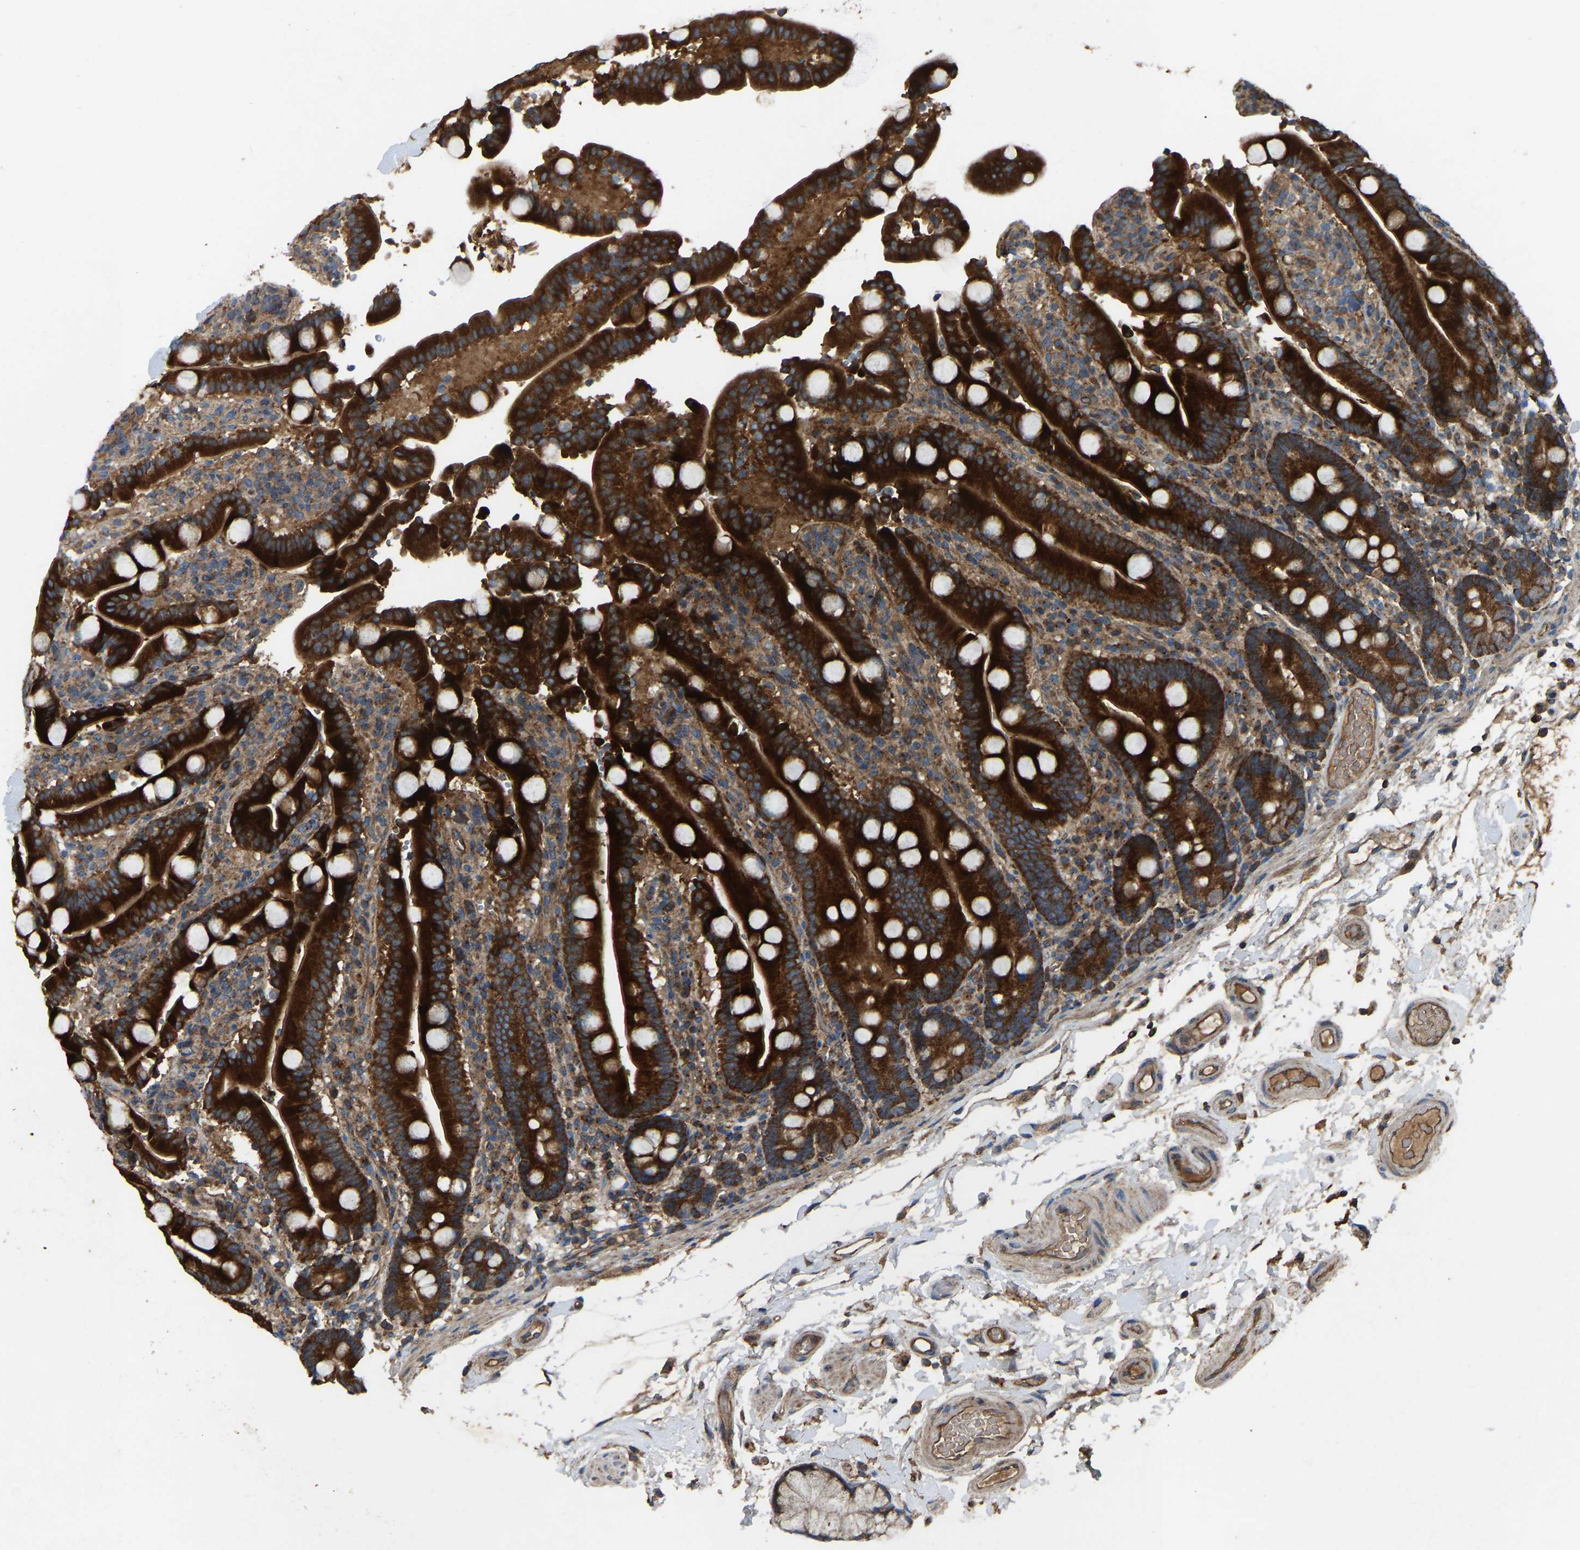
{"staining": {"intensity": "strong", "quantity": ">75%", "location": "cytoplasmic/membranous"}, "tissue": "duodenum", "cell_type": "Glandular cells", "image_type": "normal", "snomed": [{"axis": "morphology", "description": "Normal tissue, NOS"}, {"axis": "topography", "description": "Small intestine, NOS"}], "caption": "Unremarkable duodenum demonstrates strong cytoplasmic/membranous staining in approximately >75% of glandular cells, visualized by immunohistochemistry. (IHC, brightfield microscopy, high magnification).", "gene": "SAMD9L", "patient": {"sex": "female", "age": 71}}